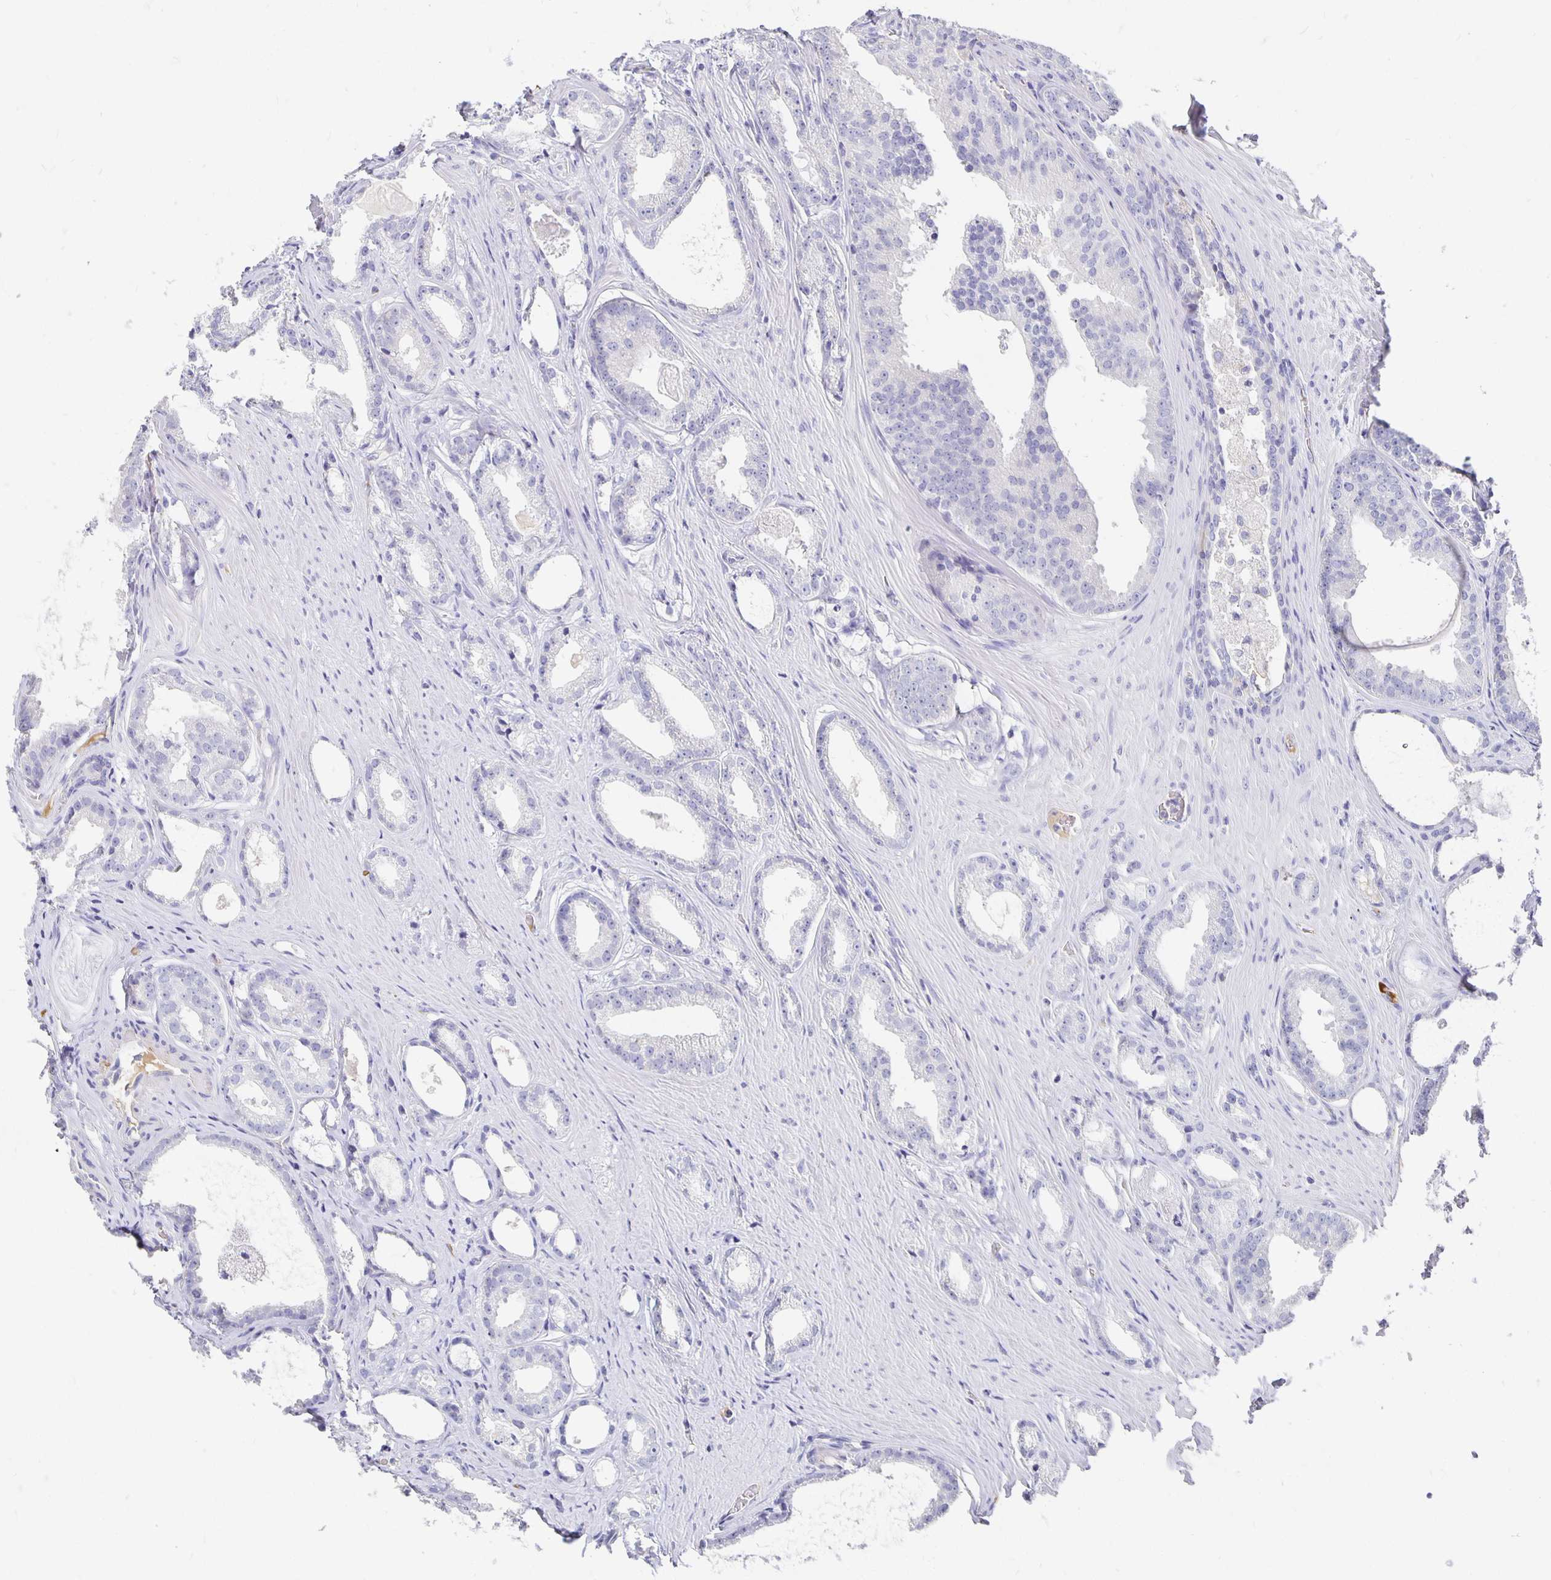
{"staining": {"intensity": "negative", "quantity": "none", "location": "none"}, "tissue": "prostate cancer", "cell_type": "Tumor cells", "image_type": "cancer", "snomed": [{"axis": "morphology", "description": "Adenocarcinoma, Low grade"}, {"axis": "topography", "description": "Prostate"}], "caption": "Protein analysis of prostate cancer displays no significant staining in tumor cells.", "gene": "APOB", "patient": {"sex": "male", "age": 65}}